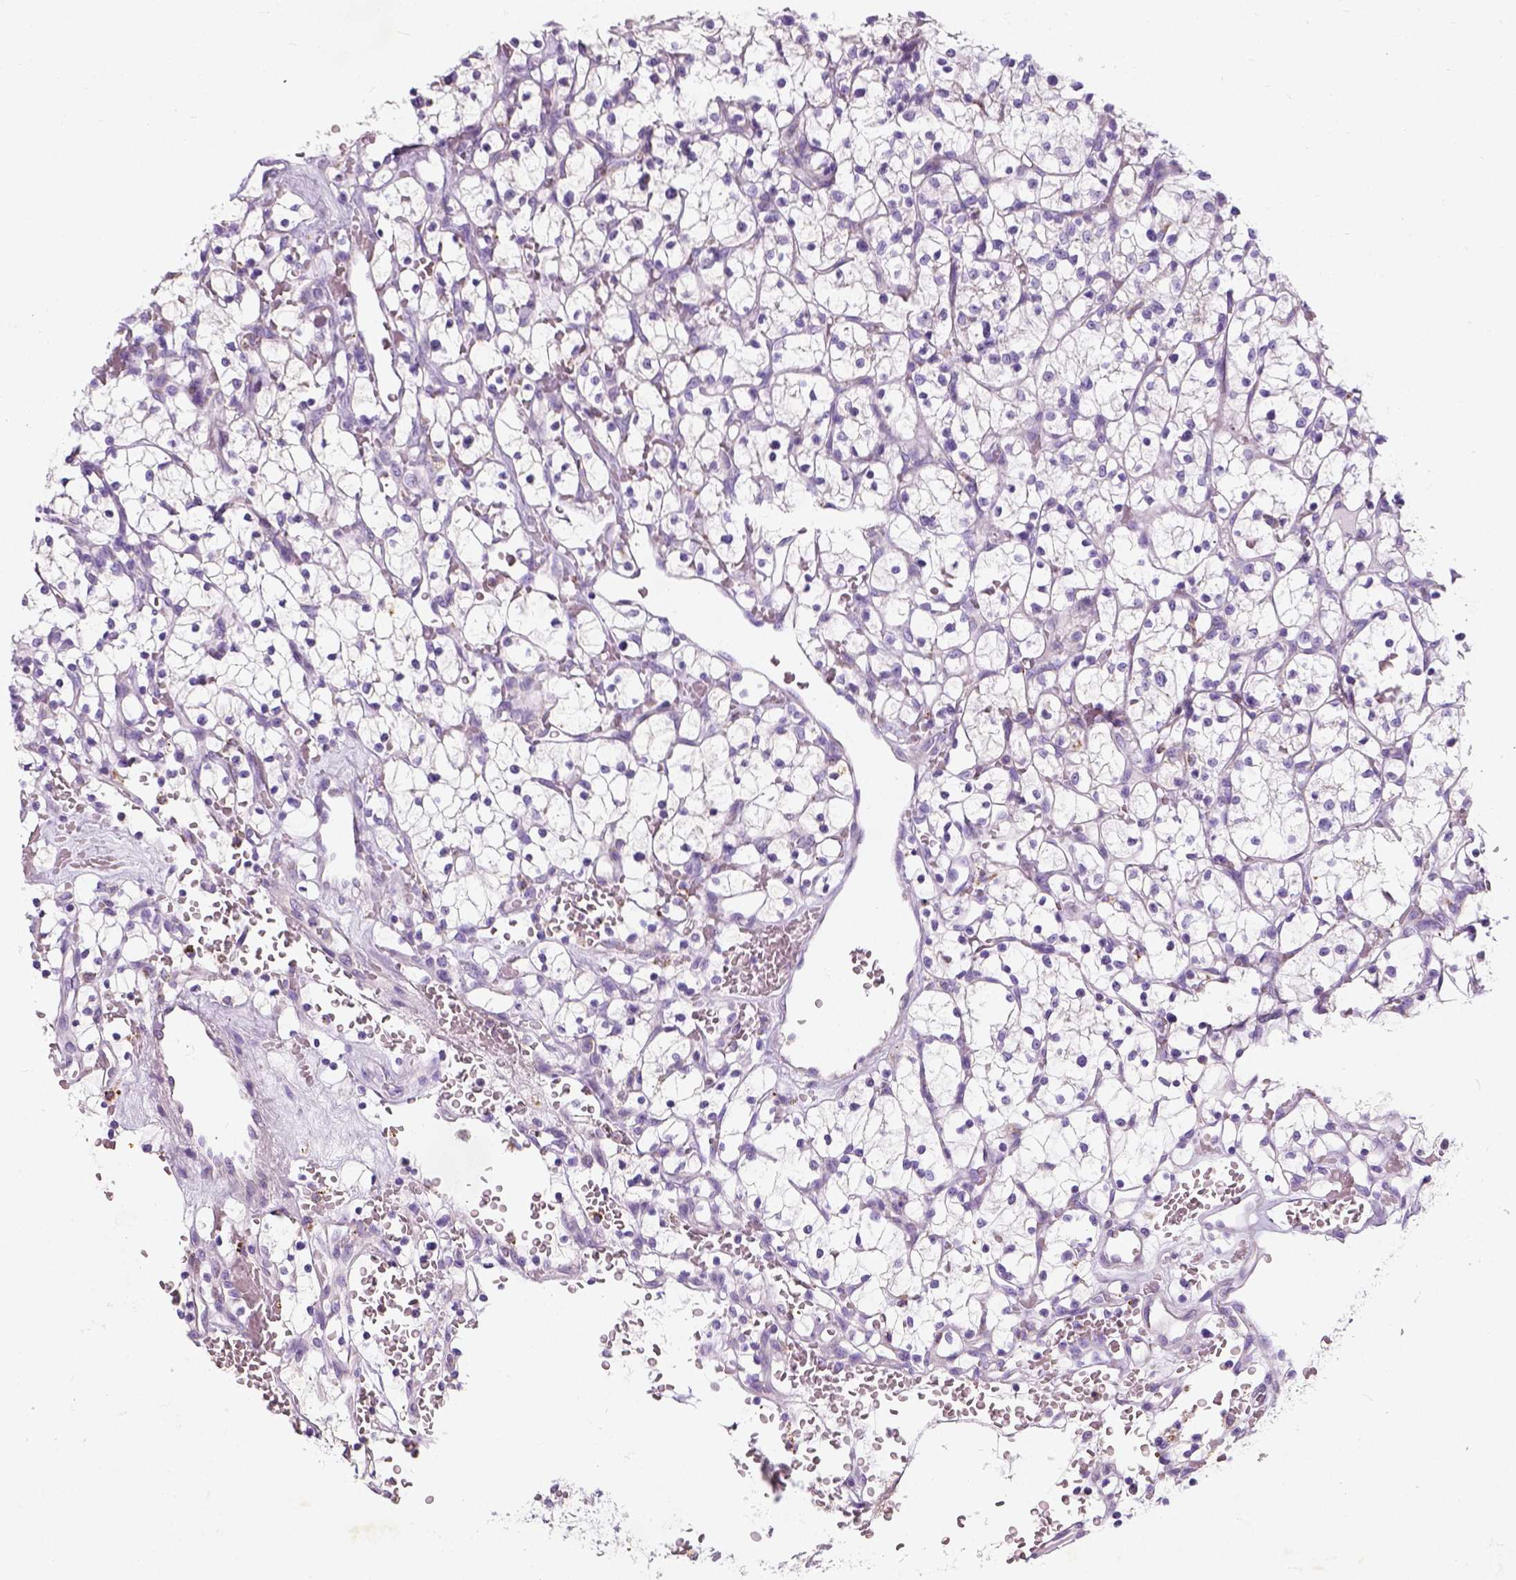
{"staining": {"intensity": "negative", "quantity": "none", "location": "none"}, "tissue": "renal cancer", "cell_type": "Tumor cells", "image_type": "cancer", "snomed": [{"axis": "morphology", "description": "Adenocarcinoma, NOS"}, {"axis": "topography", "description": "Kidney"}], "caption": "Tumor cells show no significant protein staining in renal adenocarcinoma.", "gene": "CHODL", "patient": {"sex": "female", "age": 64}}